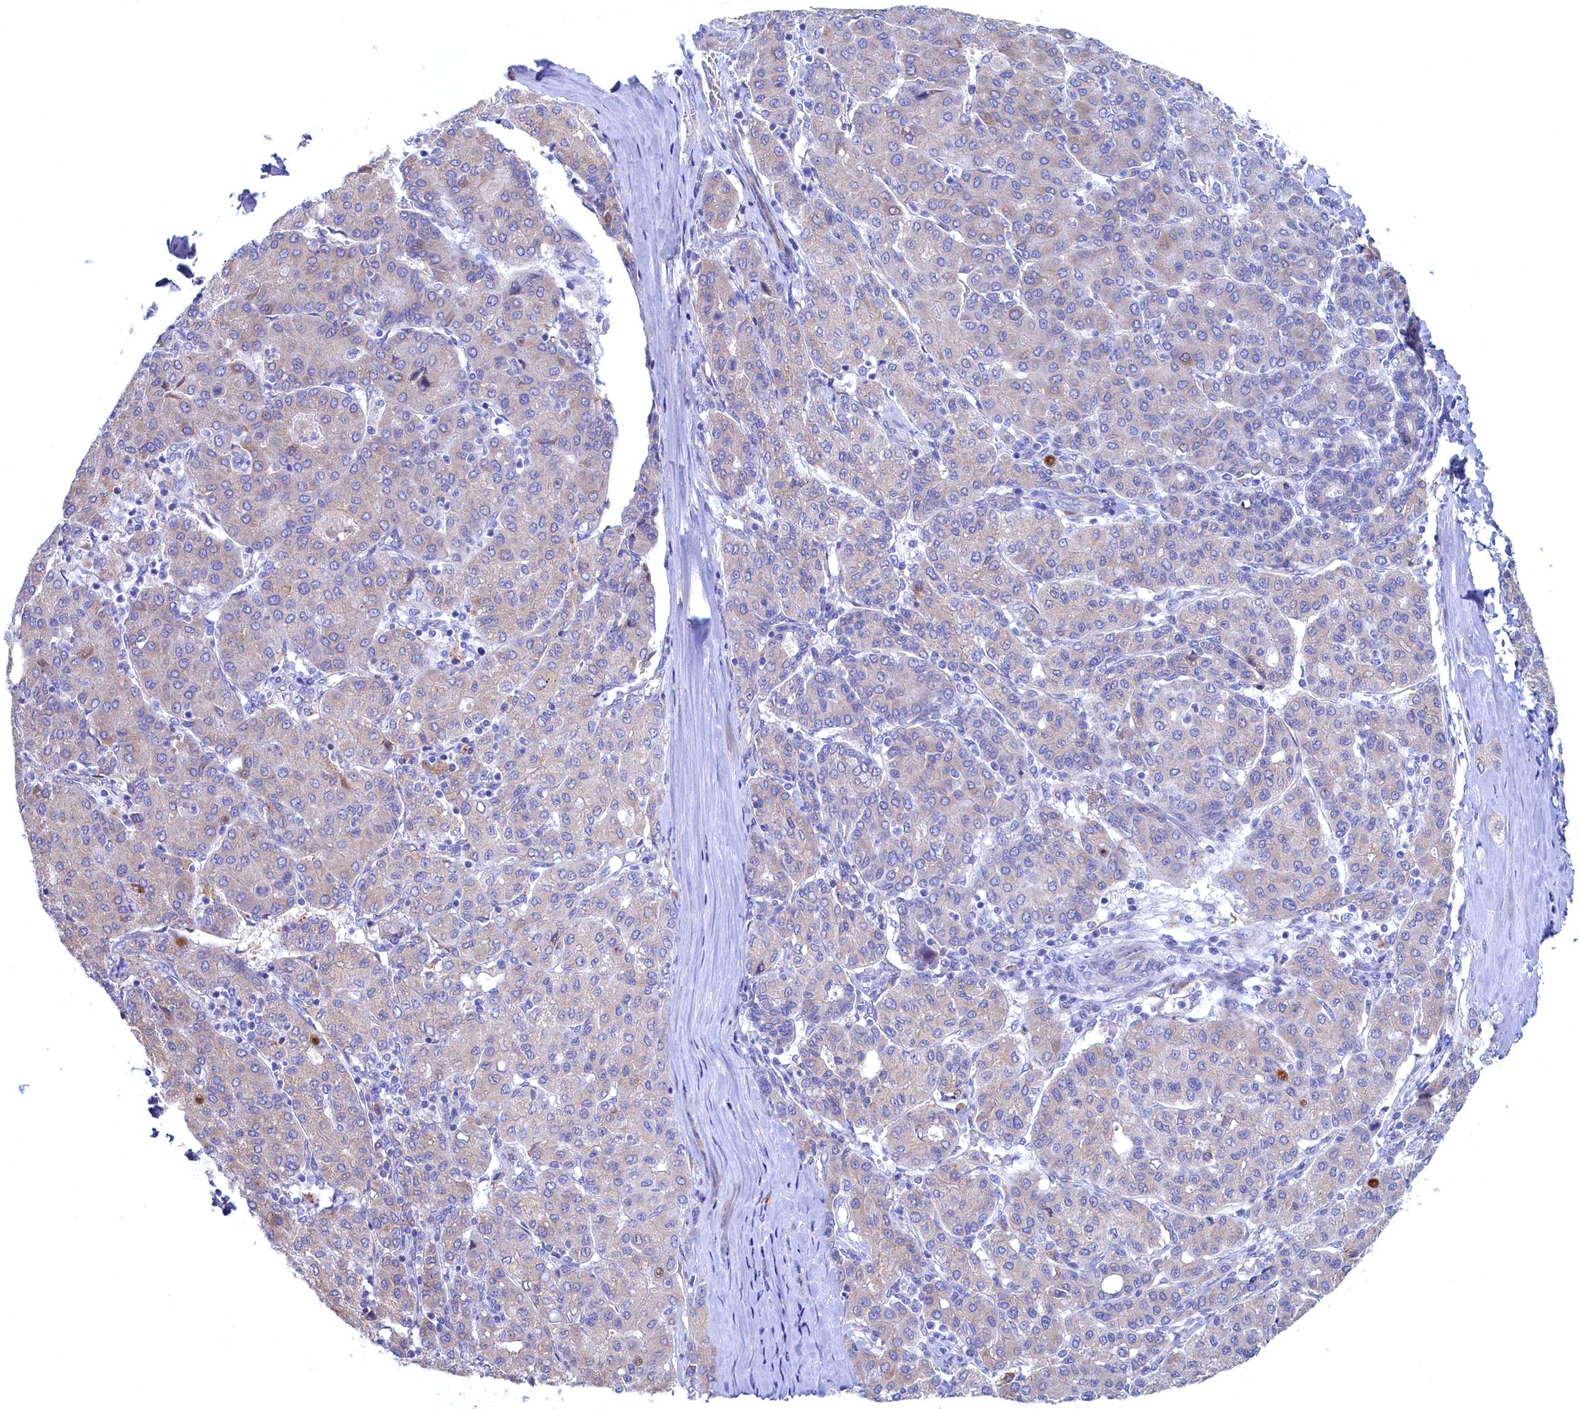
{"staining": {"intensity": "negative", "quantity": "none", "location": "none"}, "tissue": "liver cancer", "cell_type": "Tumor cells", "image_type": "cancer", "snomed": [{"axis": "morphology", "description": "Carcinoma, Hepatocellular, NOS"}, {"axis": "topography", "description": "Liver"}], "caption": "This is an IHC micrograph of liver hepatocellular carcinoma. There is no positivity in tumor cells.", "gene": "CBLIF", "patient": {"sex": "male", "age": 65}}